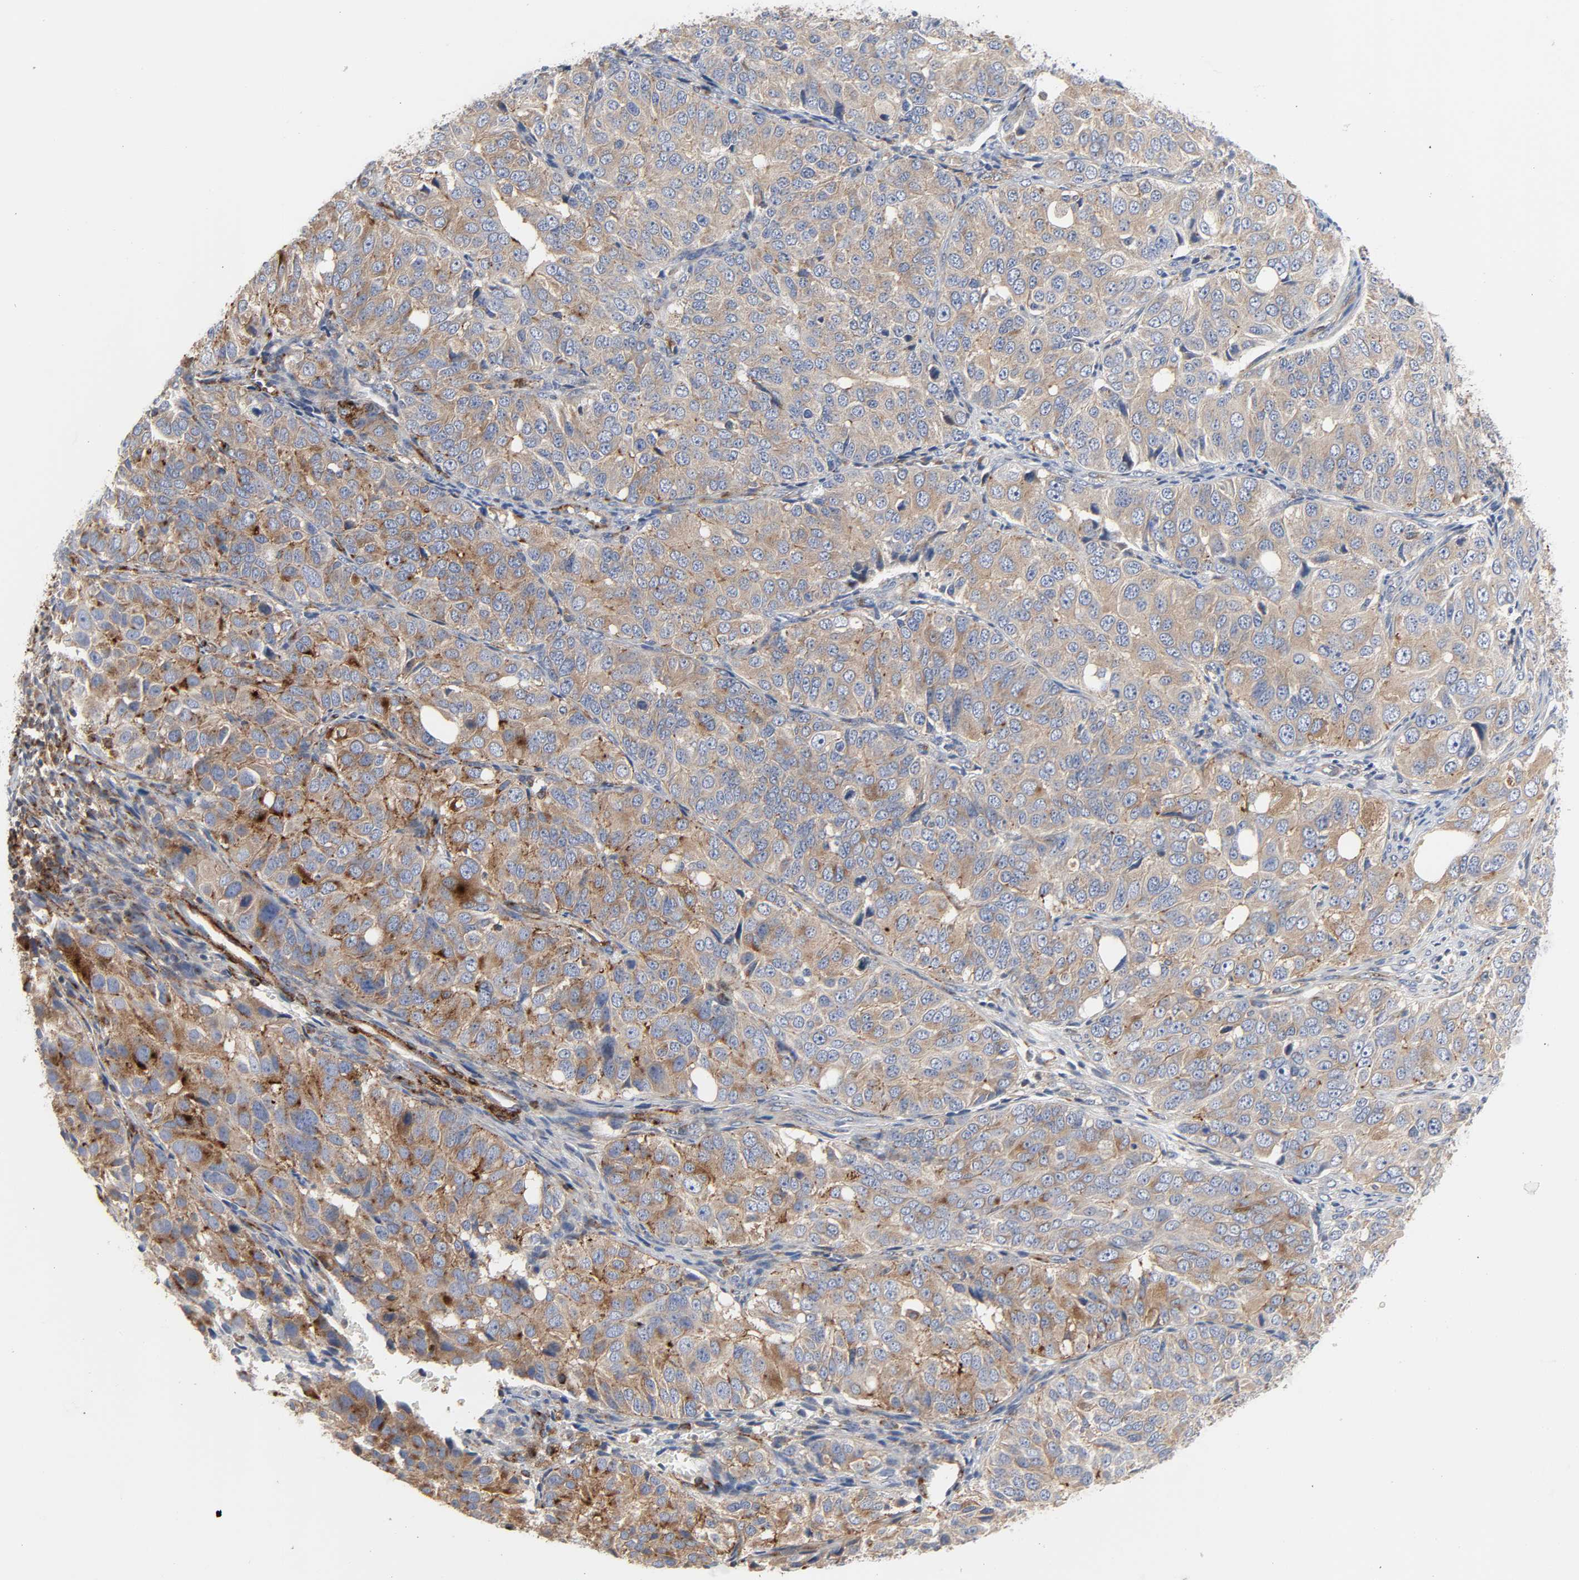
{"staining": {"intensity": "weak", "quantity": ">75%", "location": "cytoplasmic/membranous"}, "tissue": "ovarian cancer", "cell_type": "Tumor cells", "image_type": "cancer", "snomed": [{"axis": "morphology", "description": "Carcinoma, endometroid"}, {"axis": "topography", "description": "Ovary"}], "caption": "IHC histopathology image of neoplastic tissue: human endometroid carcinoma (ovarian) stained using immunohistochemistry exhibits low levels of weak protein expression localized specifically in the cytoplasmic/membranous of tumor cells, appearing as a cytoplasmic/membranous brown color.", "gene": "ARHGAP1", "patient": {"sex": "female", "age": 51}}